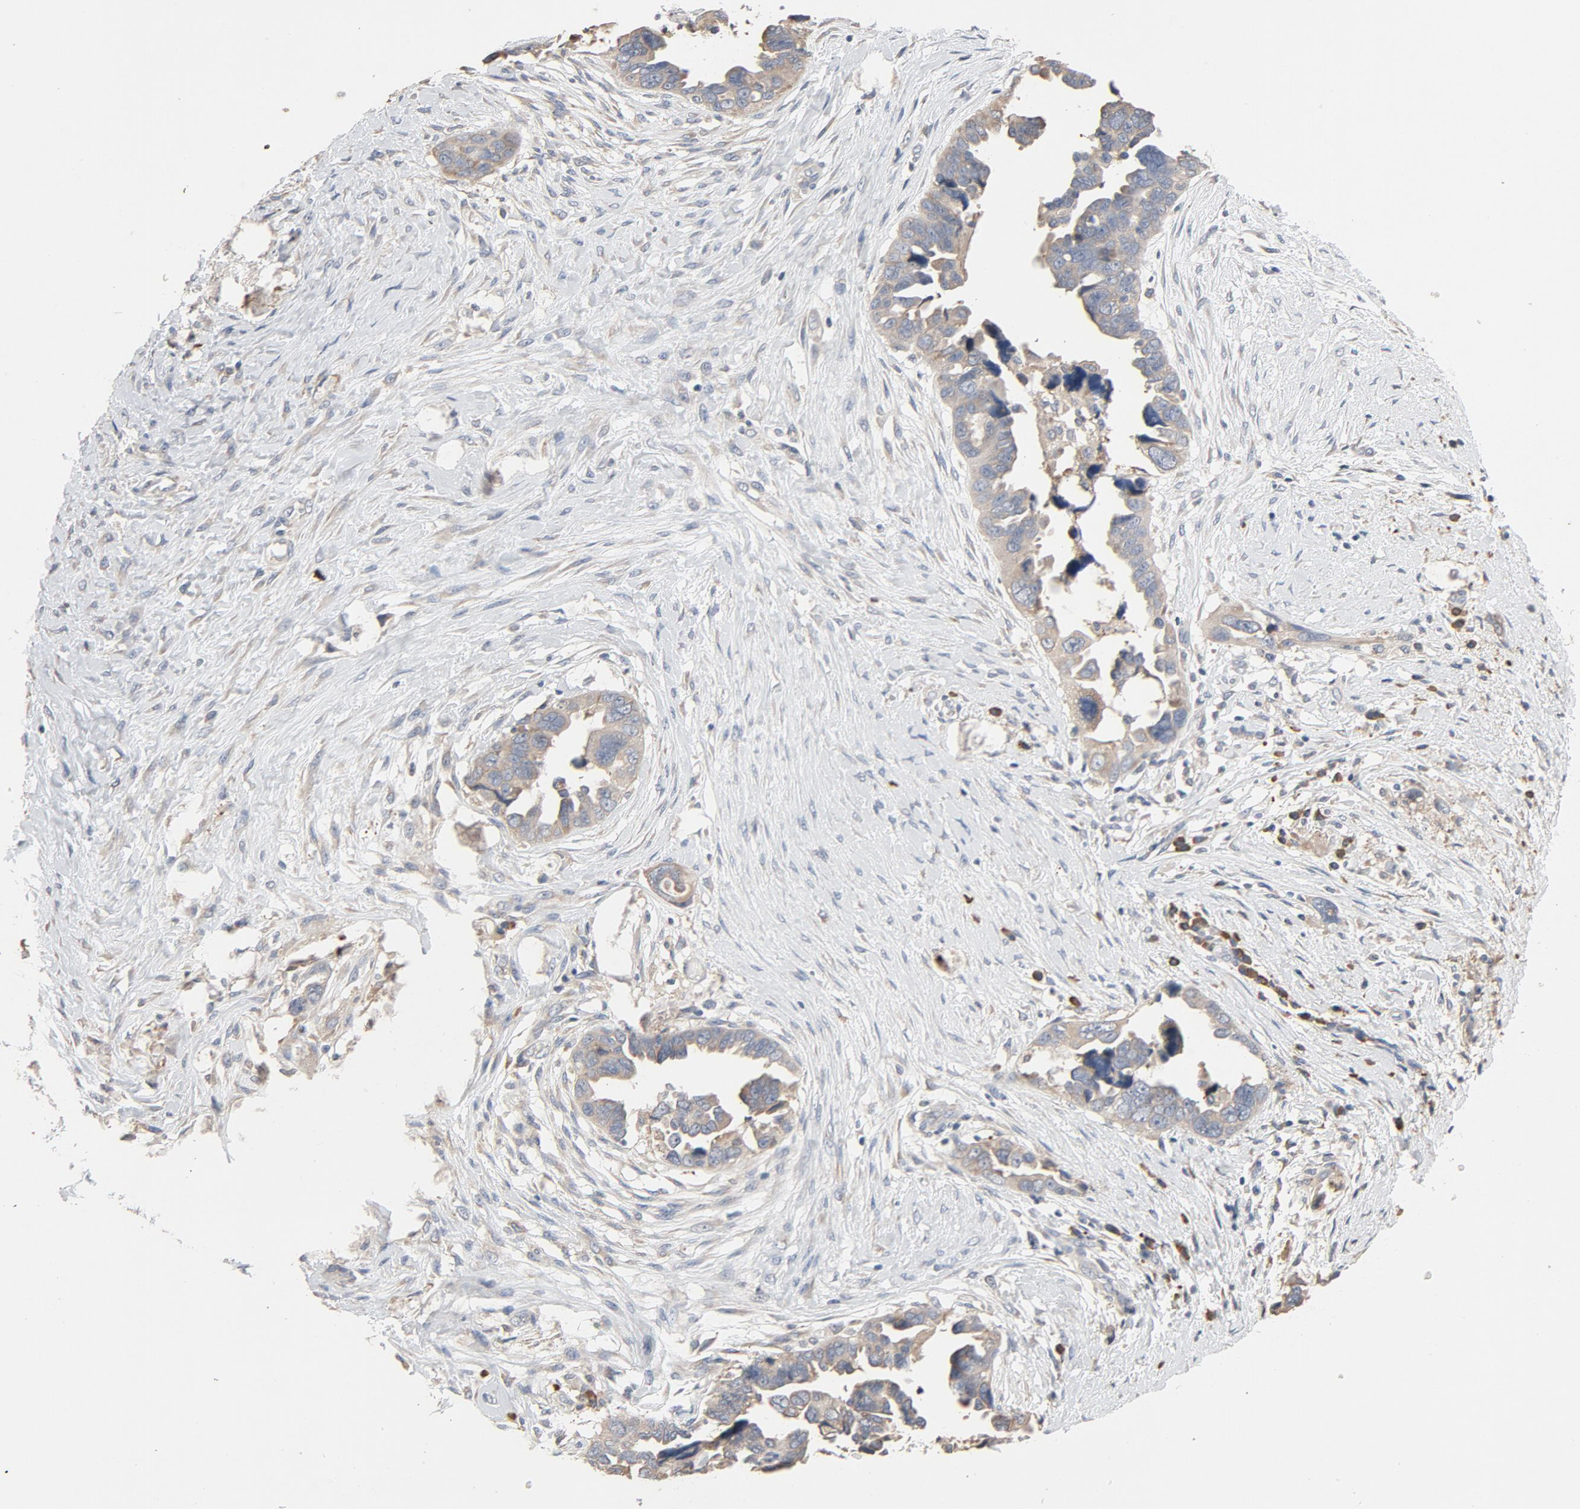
{"staining": {"intensity": "weak", "quantity": ">75%", "location": "cytoplasmic/membranous"}, "tissue": "ovarian cancer", "cell_type": "Tumor cells", "image_type": "cancer", "snomed": [{"axis": "morphology", "description": "Cystadenocarcinoma, serous, NOS"}, {"axis": "topography", "description": "Ovary"}], "caption": "Immunohistochemistry image of neoplastic tissue: ovarian cancer stained using immunohistochemistry exhibits low levels of weak protein expression localized specifically in the cytoplasmic/membranous of tumor cells, appearing as a cytoplasmic/membranous brown color.", "gene": "TLR4", "patient": {"sex": "female", "age": 63}}